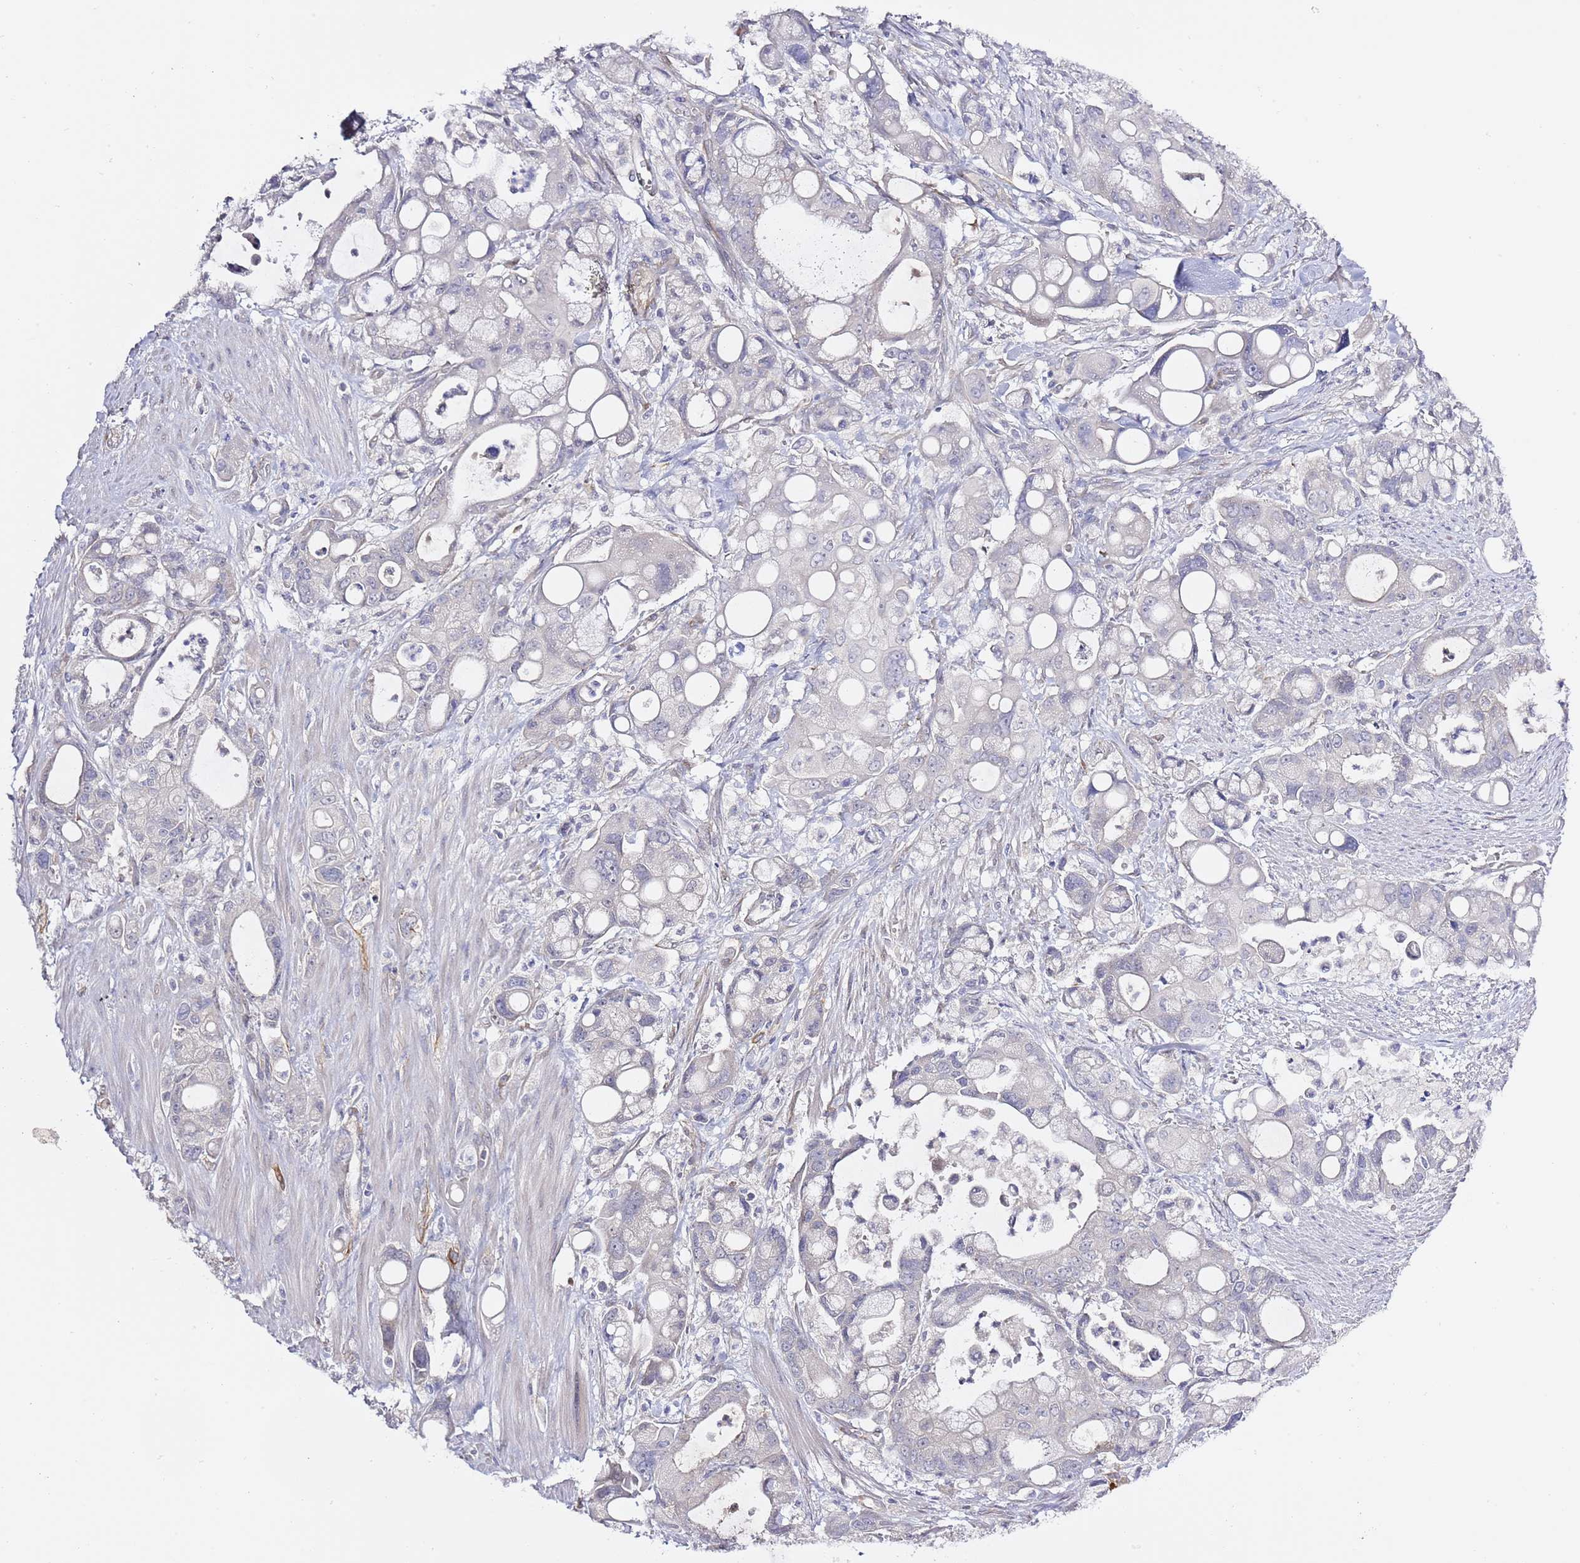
{"staining": {"intensity": "negative", "quantity": "none", "location": "none"}, "tissue": "pancreatic cancer", "cell_type": "Tumor cells", "image_type": "cancer", "snomed": [{"axis": "morphology", "description": "Adenocarcinoma, NOS"}, {"axis": "topography", "description": "Pancreas"}], "caption": "The photomicrograph displays no staining of tumor cells in pancreatic adenocarcinoma.", "gene": "RFK", "patient": {"sex": "male", "age": 68}}